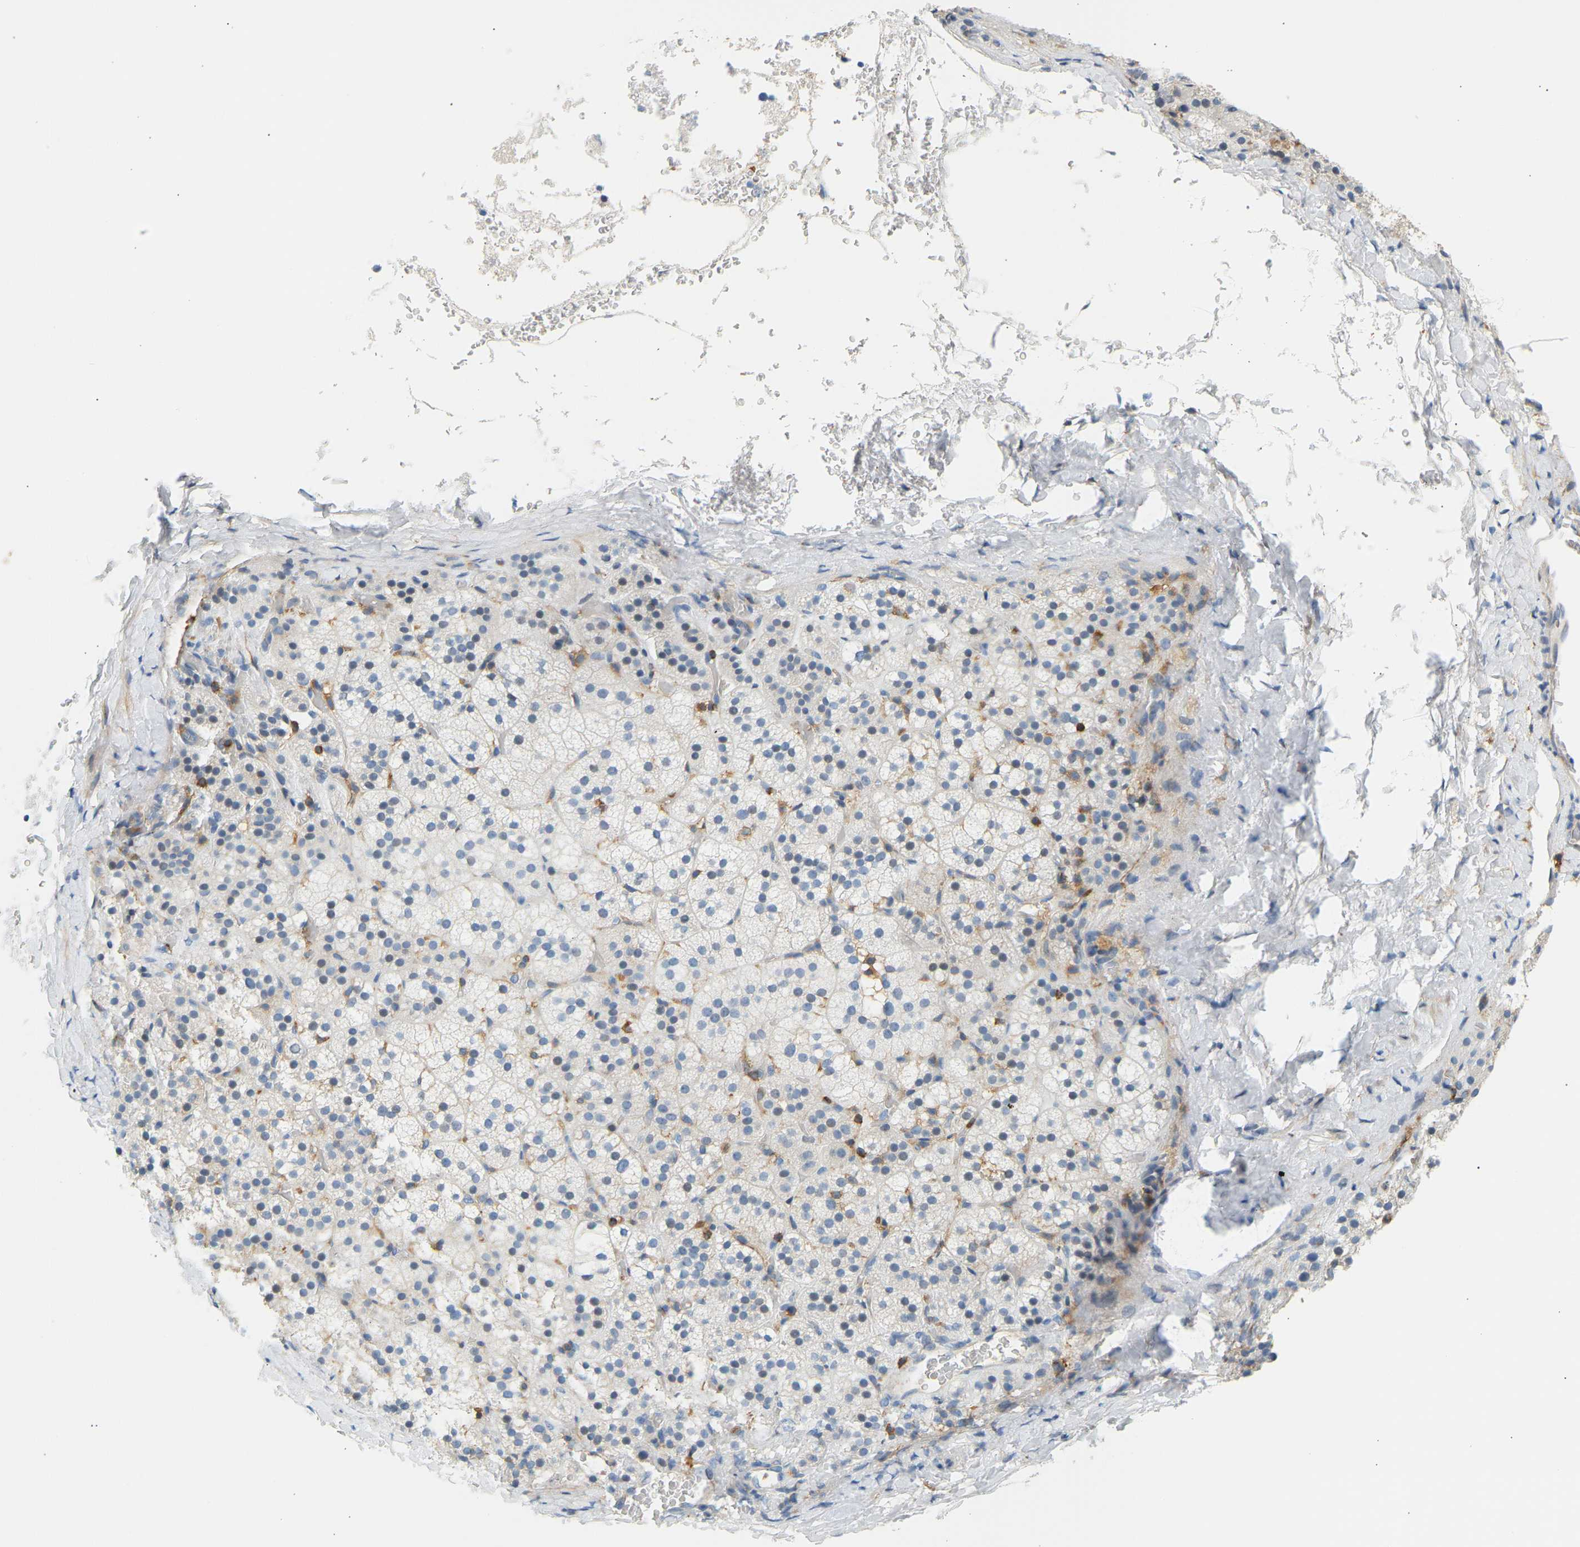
{"staining": {"intensity": "moderate", "quantity": "<25%", "location": "cytoplasmic/membranous"}, "tissue": "adrenal gland", "cell_type": "Glandular cells", "image_type": "normal", "snomed": [{"axis": "morphology", "description": "Normal tissue, NOS"}, {"axis": "topography", "description": "Adrenal gland"}], "caption": "Immunohistochemical staining of benign human adrenal gland exhibits low levels of moderate cytoplasmic/membranous expression in about <25% of glandular cells.", "gene": "FNBP1", "patient": {"sex": "female", "age": 44}}